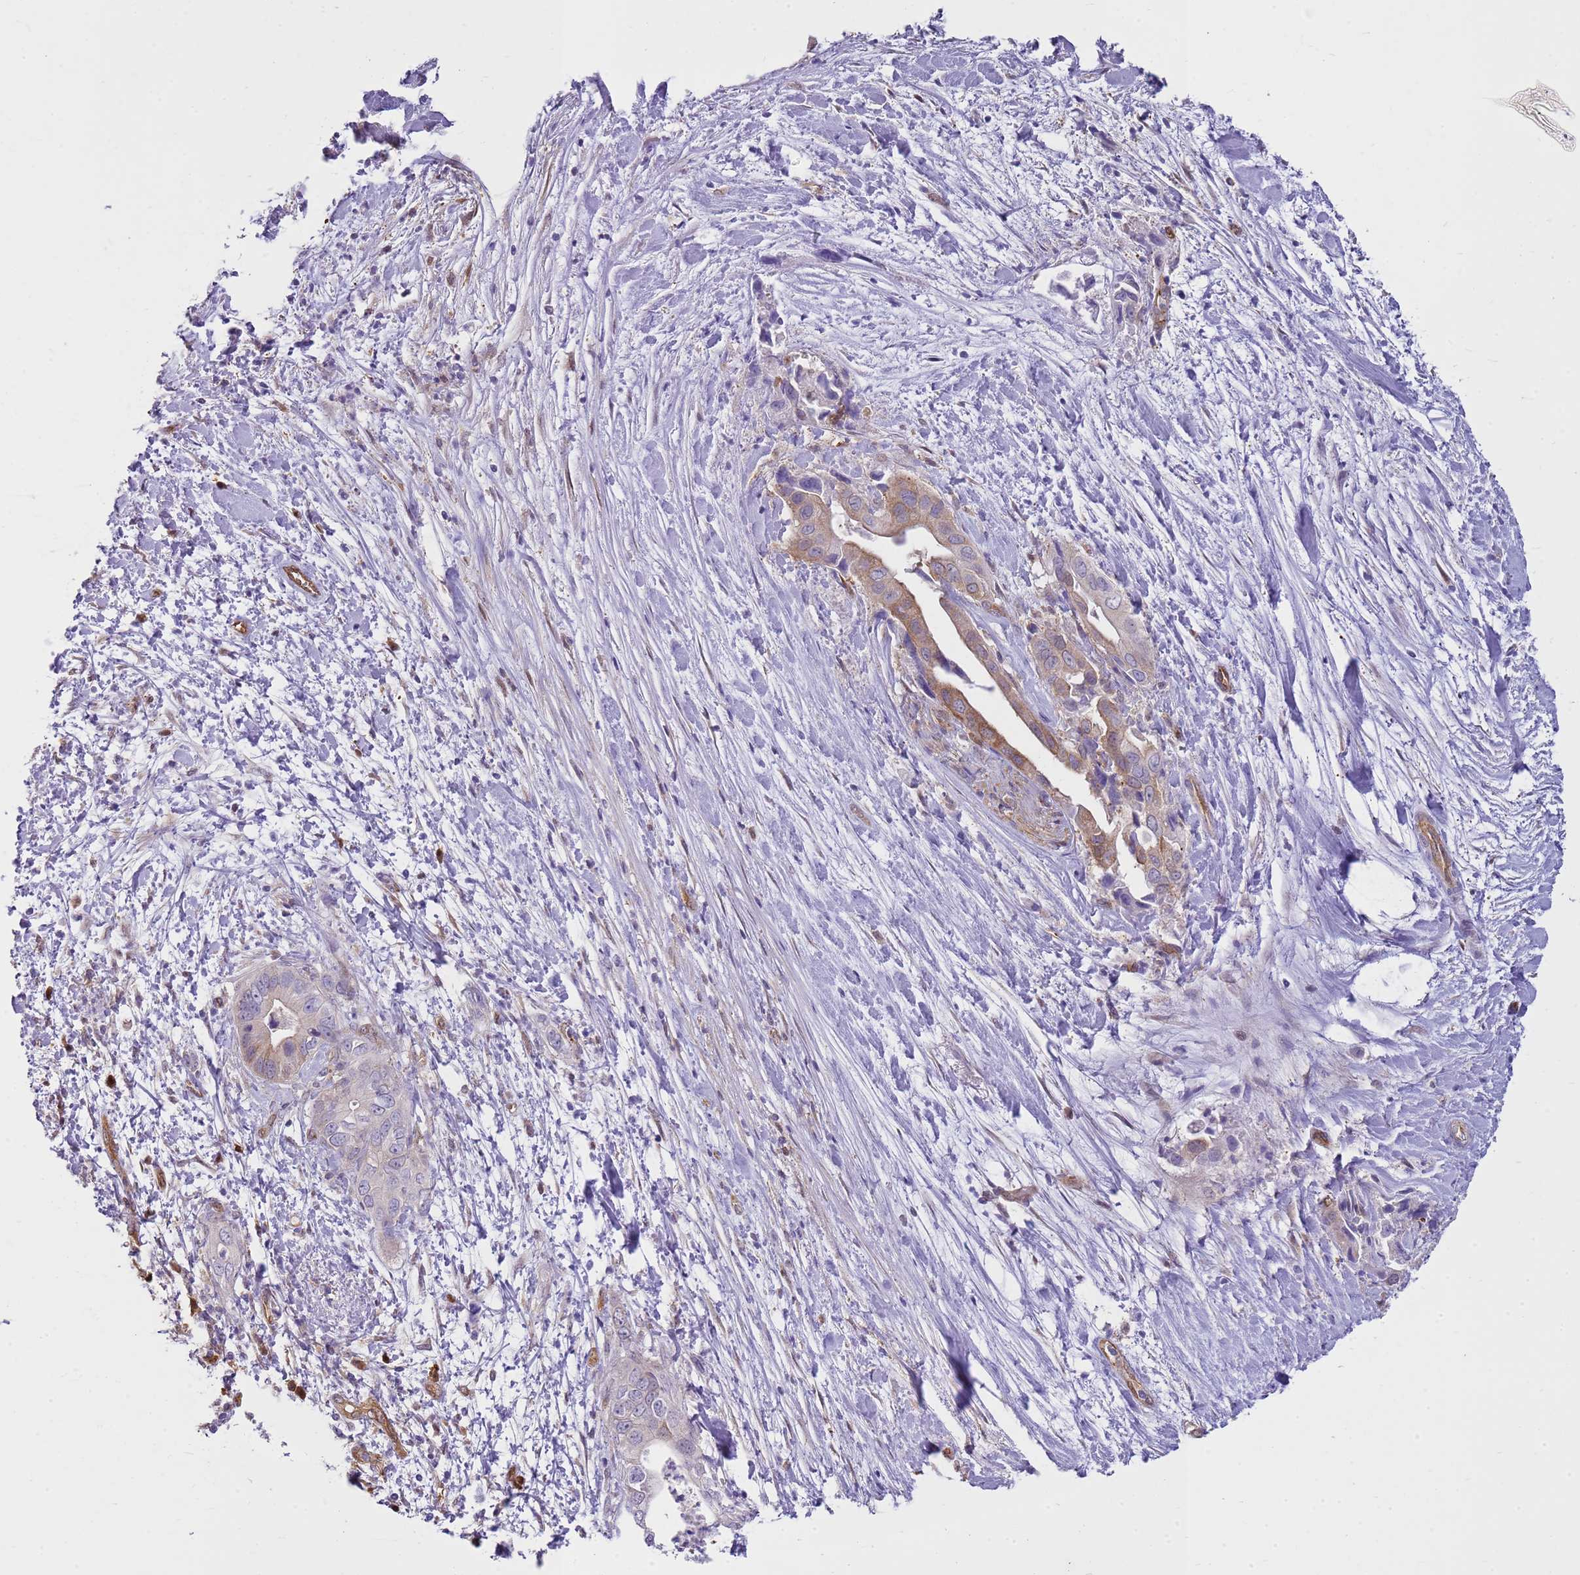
{"staining": {"intensity": "moderate", "quantity": "<25%", "location": "cytoplasmic/membranous"}, "tissue": "pancreatic cancer", "cell_type": "Tumor cells", "image_type": "cancer", "snomed": [{"axis": "morphology", "description": "Adenocarcinoma, NOS"}, {"axis": "topography", "description": "Pancreas"}], "caption": "Immunohistochemical staining of human adenocarcinoma (pancreatic) shows low levels of moderate cytoplasmic/membranous positivity in about <25% of tumor cells.", "gene": "YWHAE", "patient": {"sex": "female", "age": 78}}